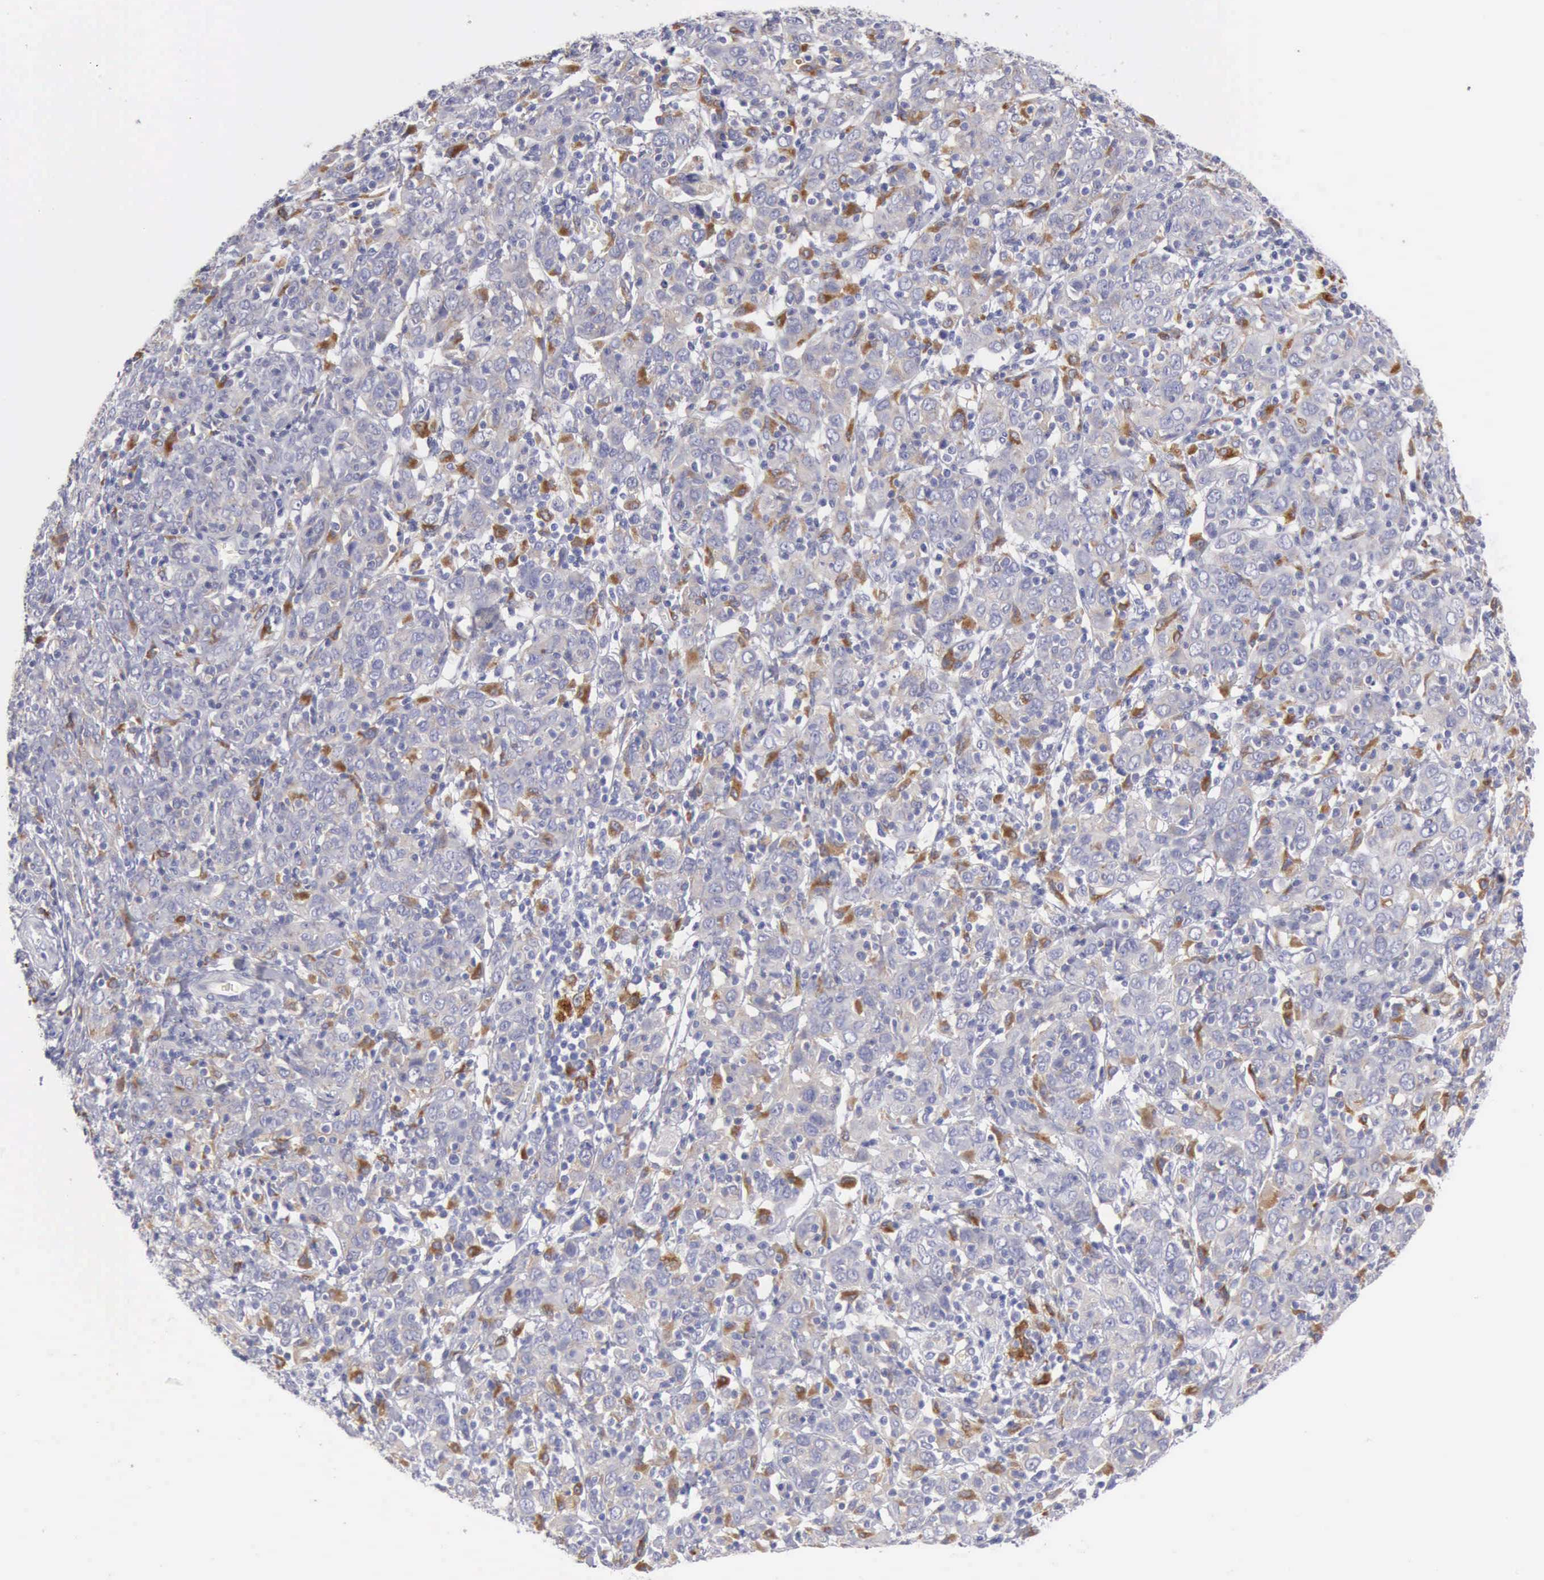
{"staining": {"intensity": "negative", "quantity": "none", "location": "none"}, "tissue": "cervical cancer", "cell_type": "Tumor cells", "image_type": "cancer", "snomed": [{"axis": "morphology", "description": "Normal tissue, NOS"}, {"axis": "morphology", "description": "Squamous cell carcinoma, NOS"}, {"axis": "topography", "description": "Cervix"}], "caption": "A high-resolution histopathology image shows IHC staining of cervical squamous cell carcinoma, which shows no significant staining in tumor cells. The staining is performed using DAB brown chromogen with nuclei counter-stained in using hematoxylin.", "gene": "CTSS", "patient": {"sex": "female", "age": 67}}